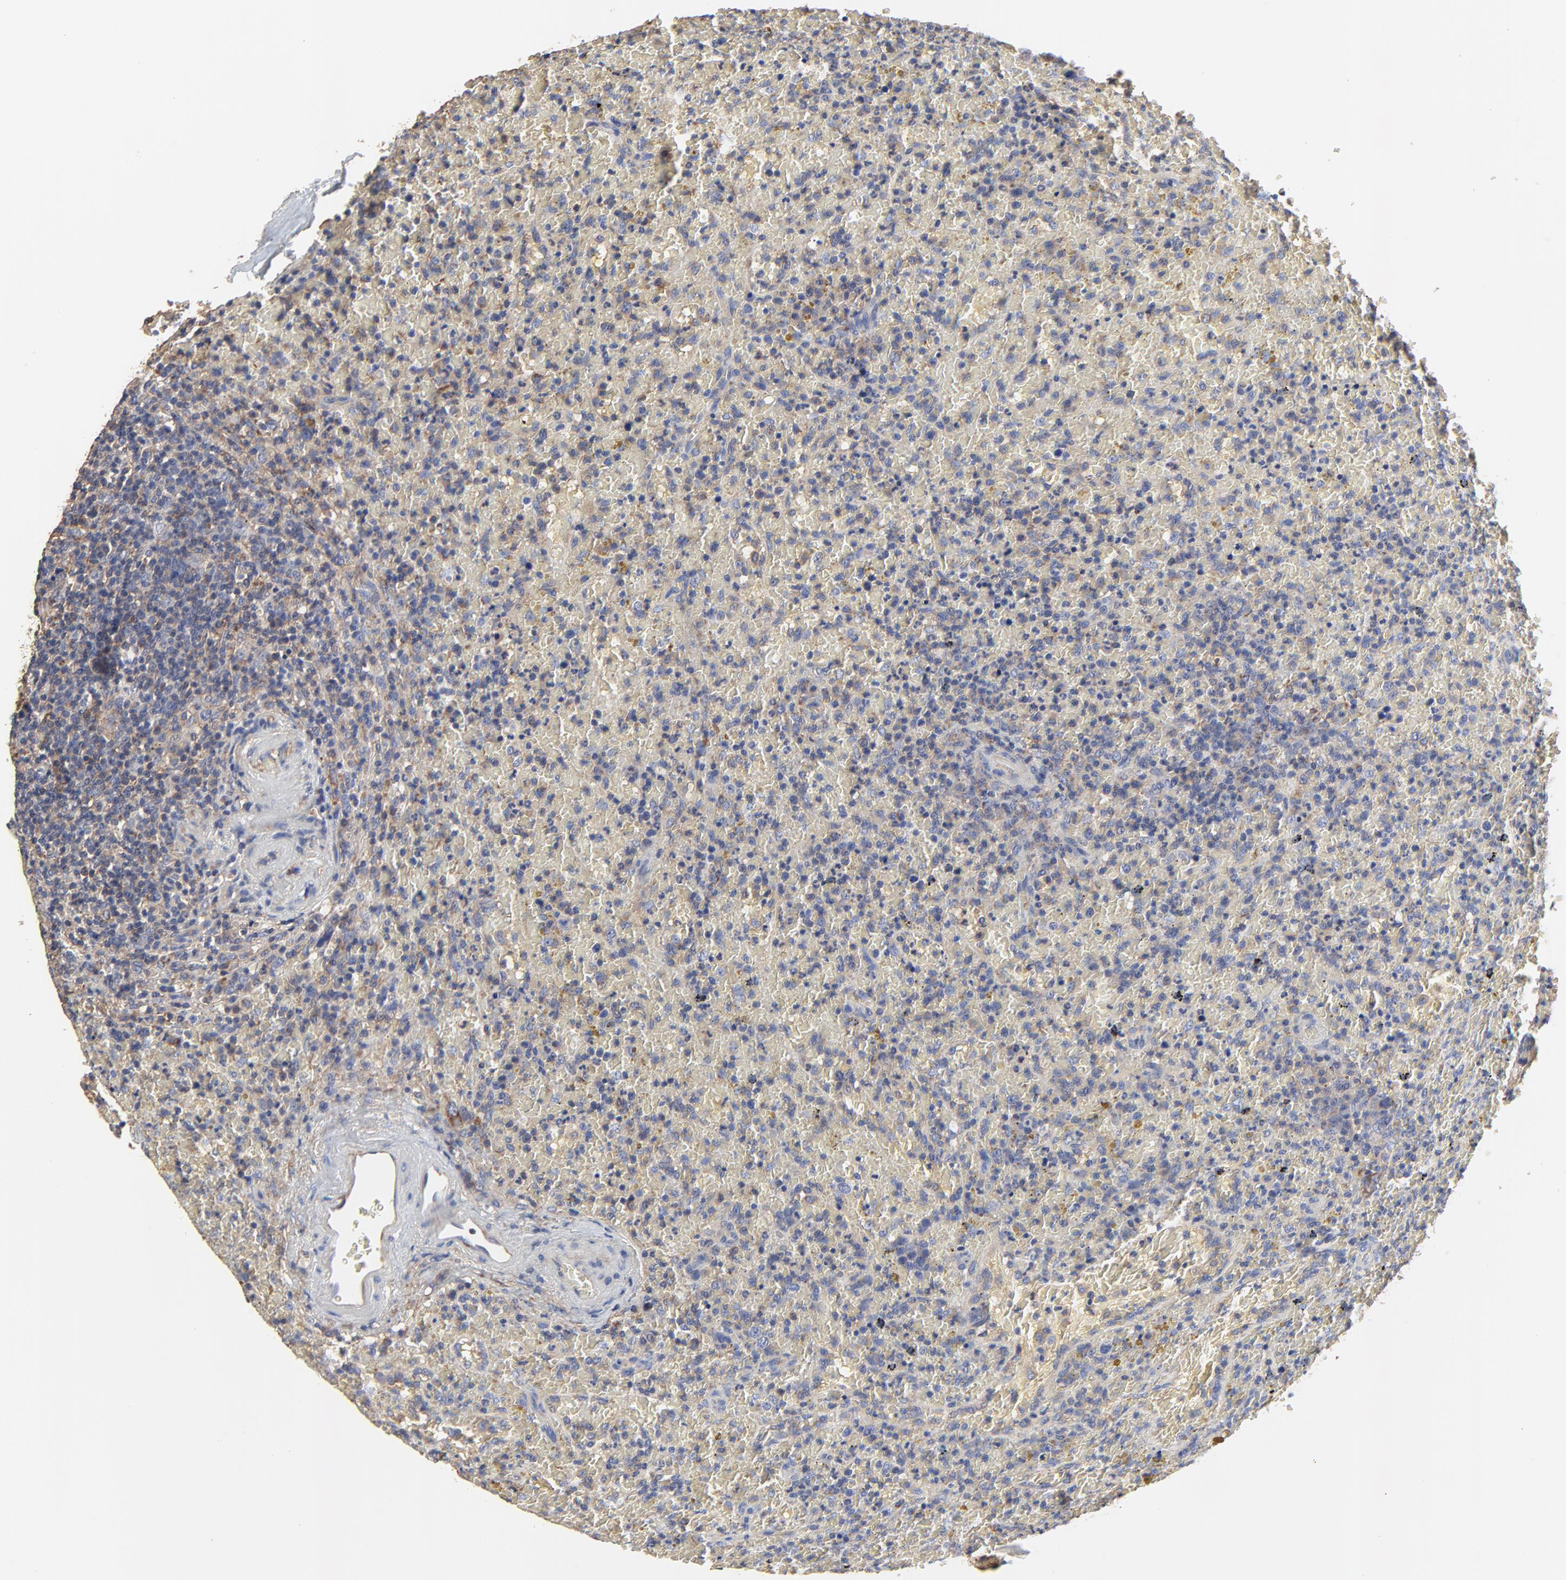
{"staining": {"intensity": "weak", "quantity": "25%-75%", "location": "cytoplasmic/membranous"}, "tissue": "lymphoma", "cell_type": "Tumor cells", "image_type": "cancer", "snomed": [{"axis": "morphology", "description": "Malignant lymphoma, non-Hodgkin's type, High grade"}, {"axis": "topography", "description": "Spleen"}, {"axis": "topography", "description": "Lymph node"}], "caption": "Immunohistochemical staining of lymphoma exhibits weak cytoplasmic/membranous protein positivity in about 25%-75% of tumor cells. The protein is stained brown, and the nuclei are stained in blue (DAB IHC with brightfield microscopy, high magnification).", "gene": "NXF3", "patient": {"sex": "female", "age": 70}}